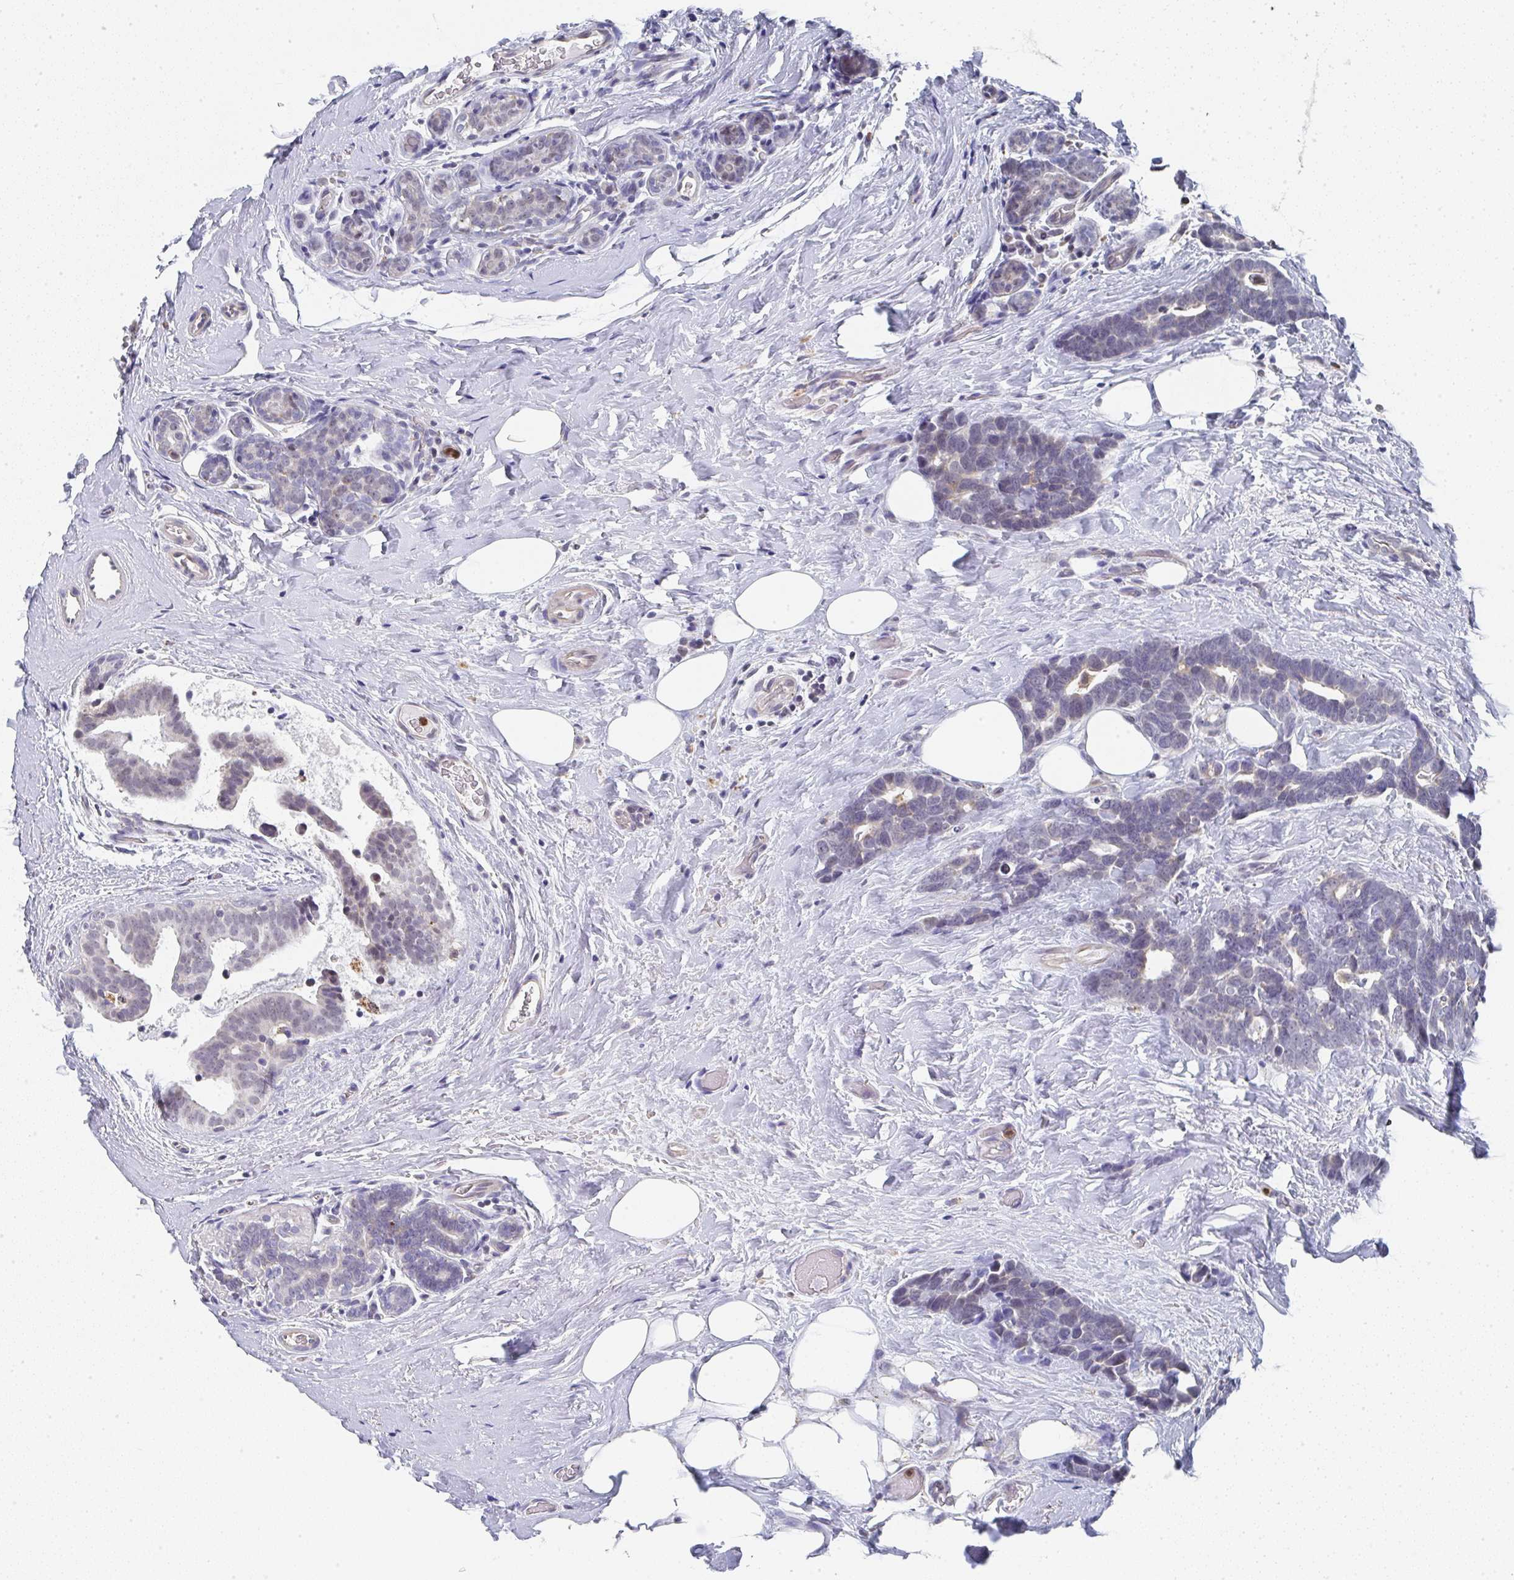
{"staining": {"intensity": "negative", "quantity": "none", "location": "none"}, "tissue": "breast cancer", "cell_type": "Tumor cells", "image_type": "cancer", "snomed": [{"axis": "morphology", "description": "Duct carcinoma"}, {"axis": "topography", "description": "Breast"}], "caption": "The photomicrograph displays no staining of tumor cells in invasive ductal carcinoma (breast).", "gene": "NCF1", "patient": {"sex": "female", "age": 71}}